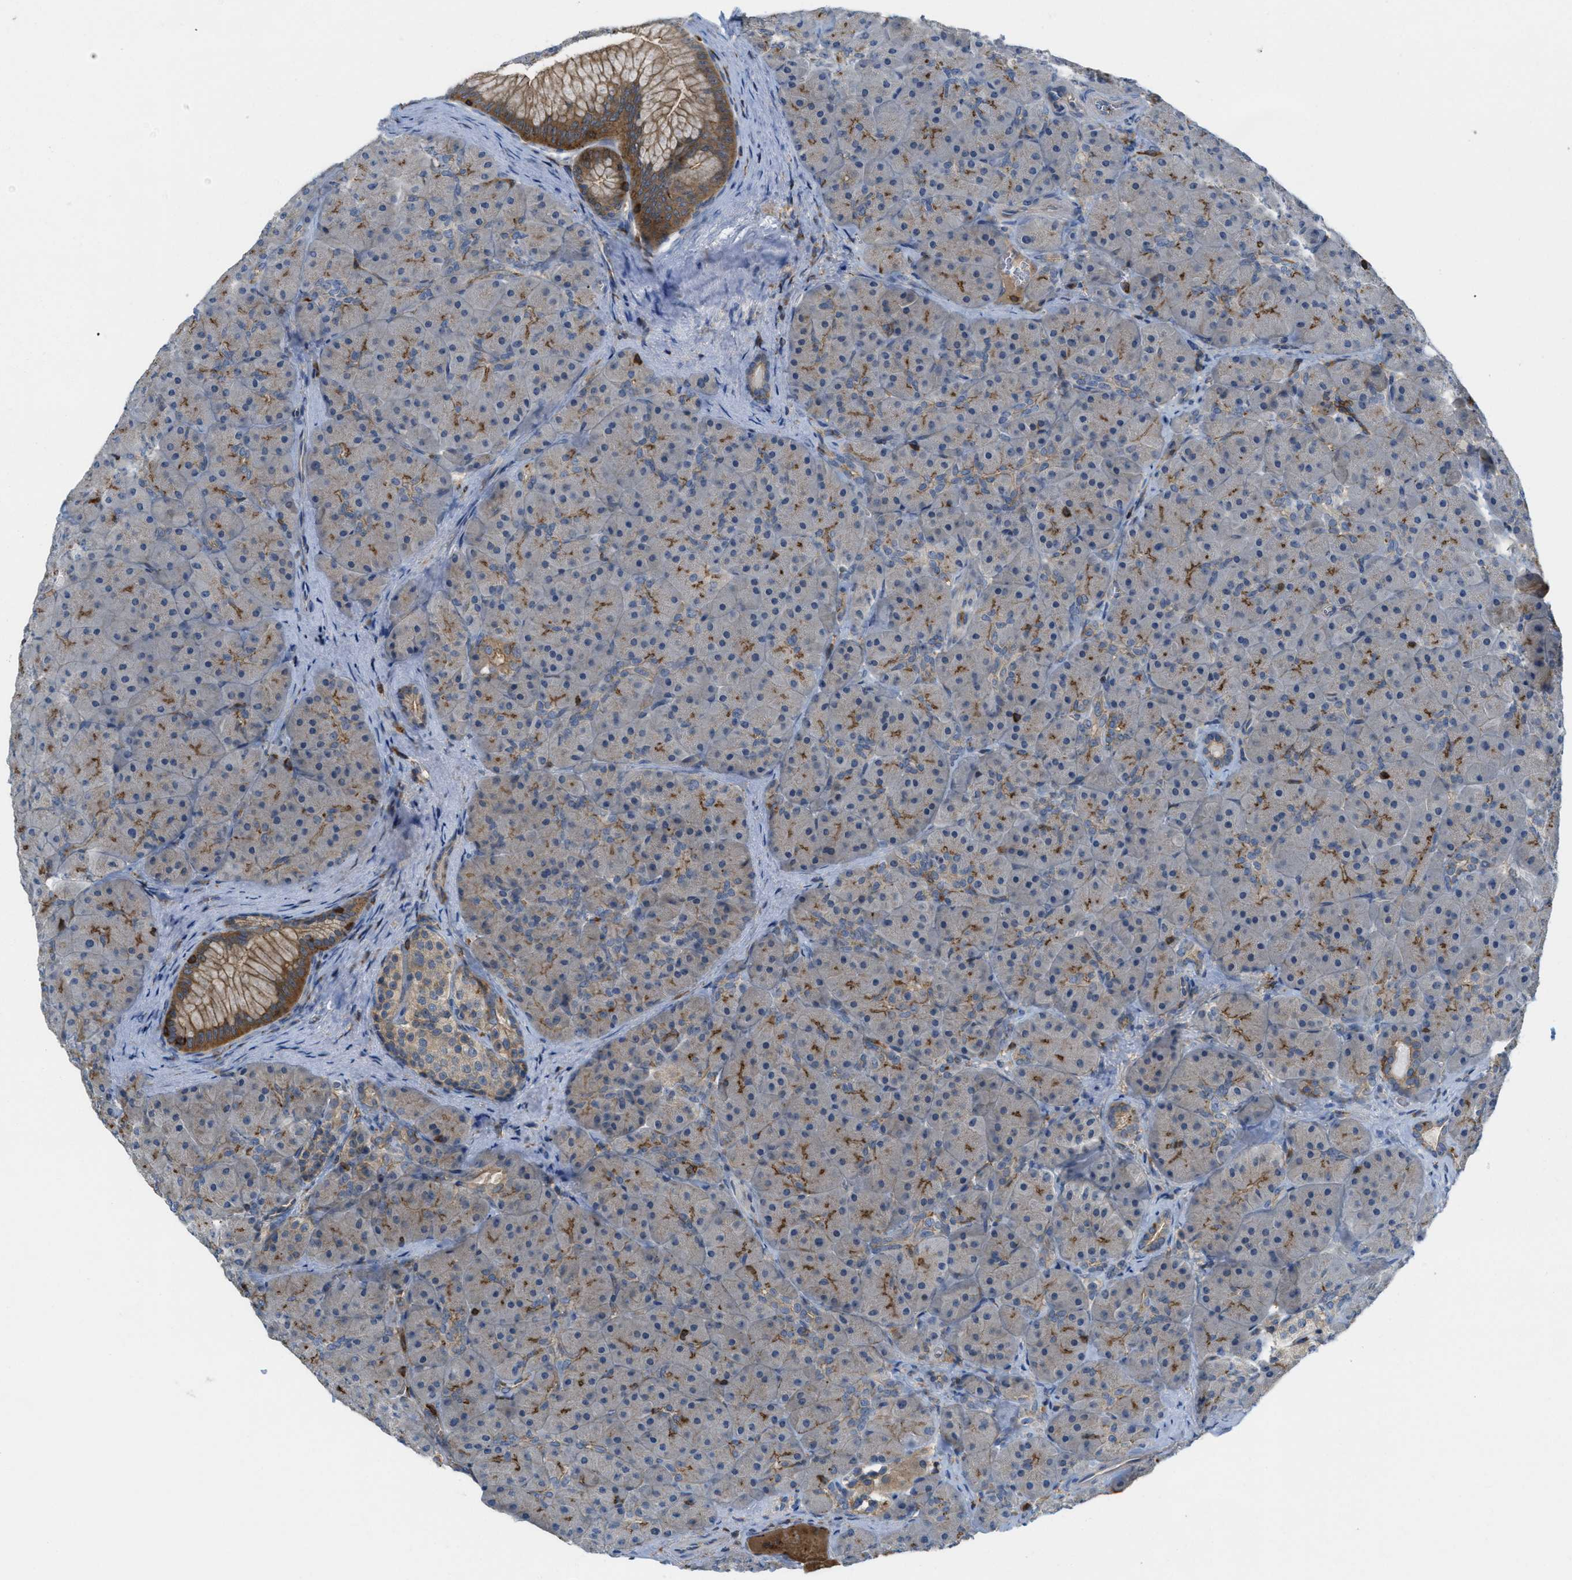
{"staining": {"intensity": "moderate", "quantity": "<25%", "location": "cytoplasmic/membranous"}, "tissue": "pancreas", "cell_type": "Exocrine glandular cells", "image_type": "normal", "snomed": [{"axis": "morphology", "description": "Normal tissue, NOS"}, {"axis": "topography", "description": "Pancreas"}], "caption": "Exocrine glandular cells demonstrate moderate cytoplasmic/membranous staining in approximately <25% of cells in normal pancreas.", "gene": "GRIK2", "patient": {"sex": "male", "age": 66}}